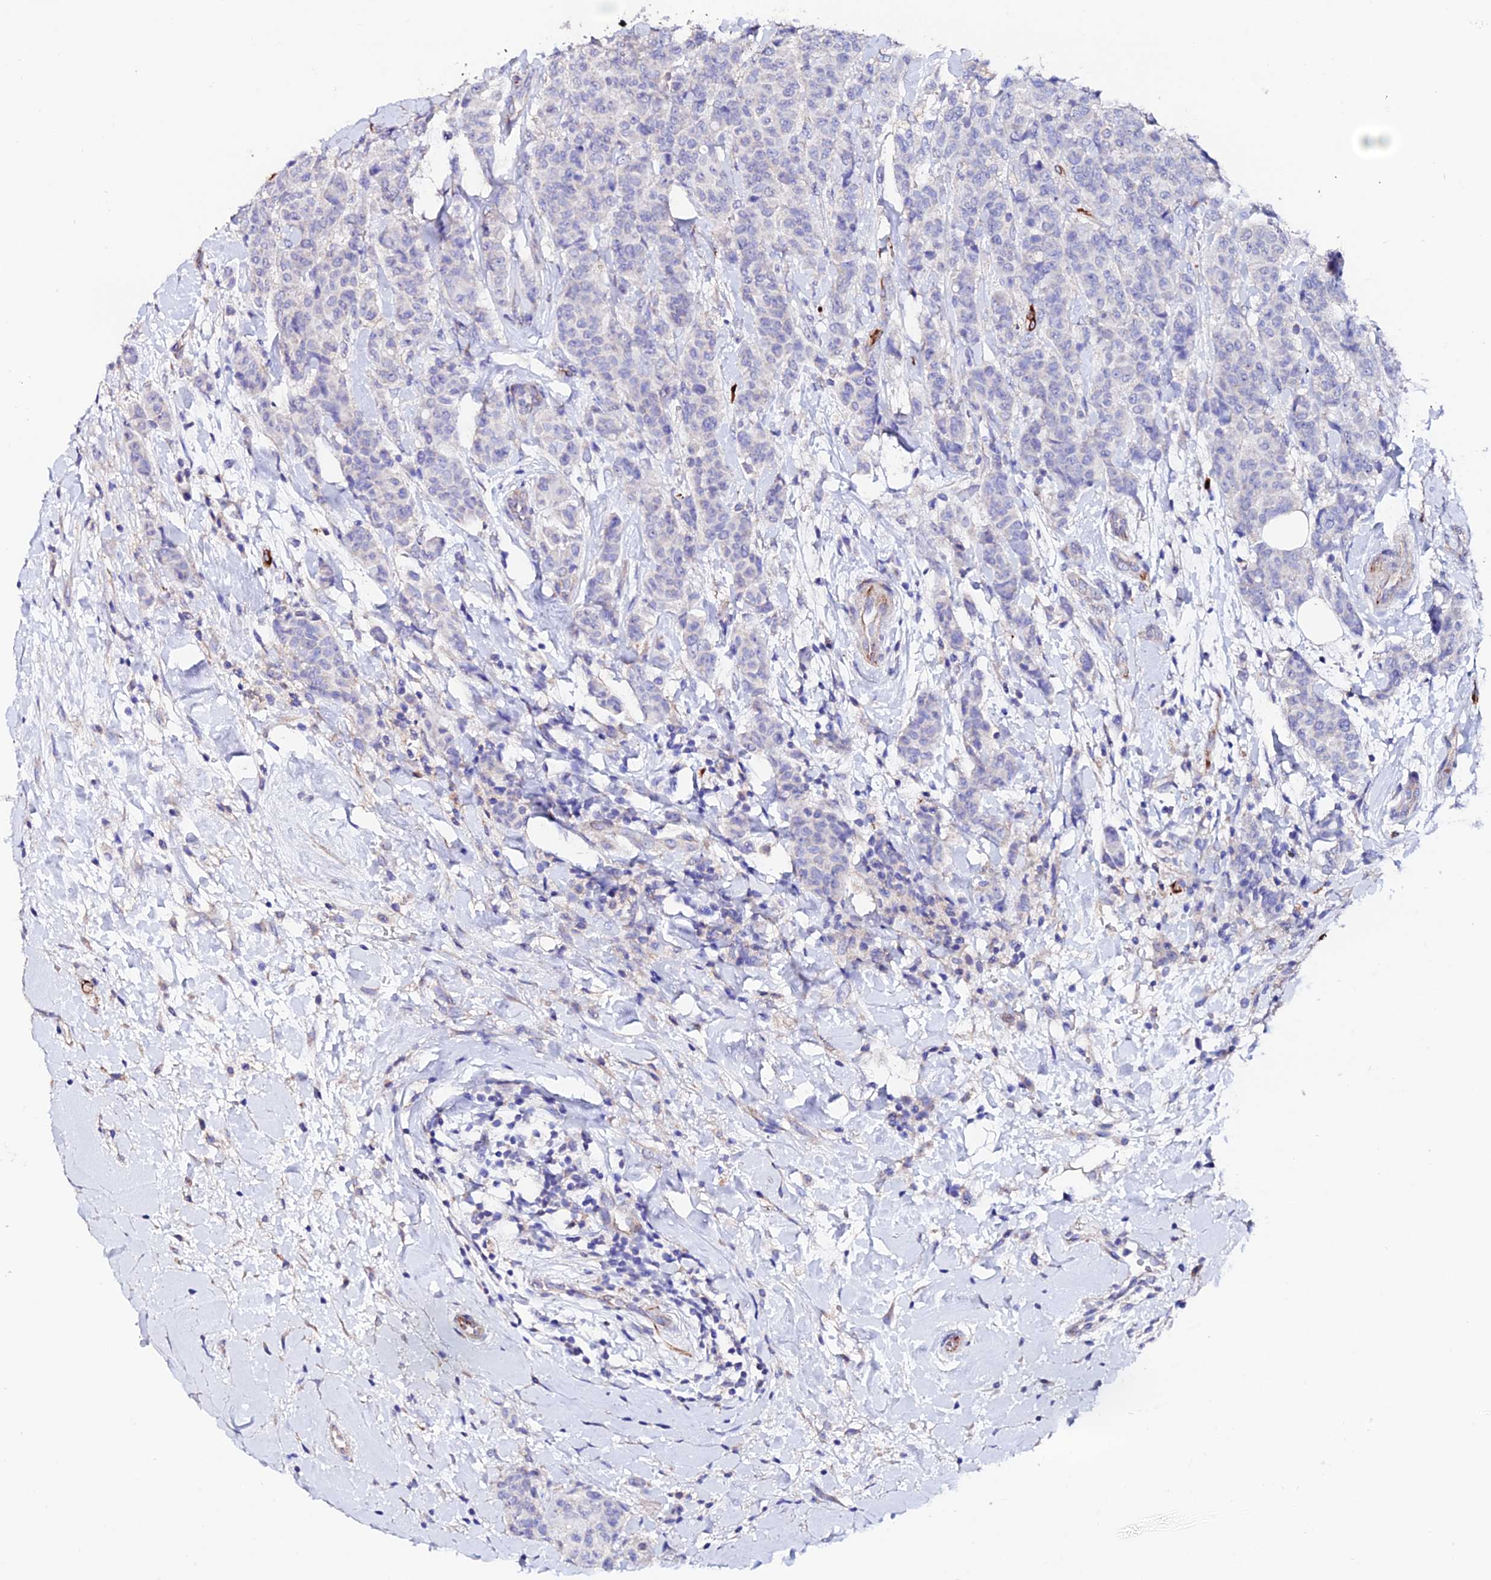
{"staining": {"intensity": "negative", "quantity": "none", "location": "none"}, "tissue": "breast cancer", "cell_type": "Tumor cells", "image_type": "cancer", "snomed": [{"axis": "morphology", "description": "Duct carcinoma"}, {"axis": "topography", "description": "Breast"}], "caption": "Tumor cells show no significant positivity in breast cancer.", "gene": "ESM1", "patient": {"sex": "female", "age": 40}}